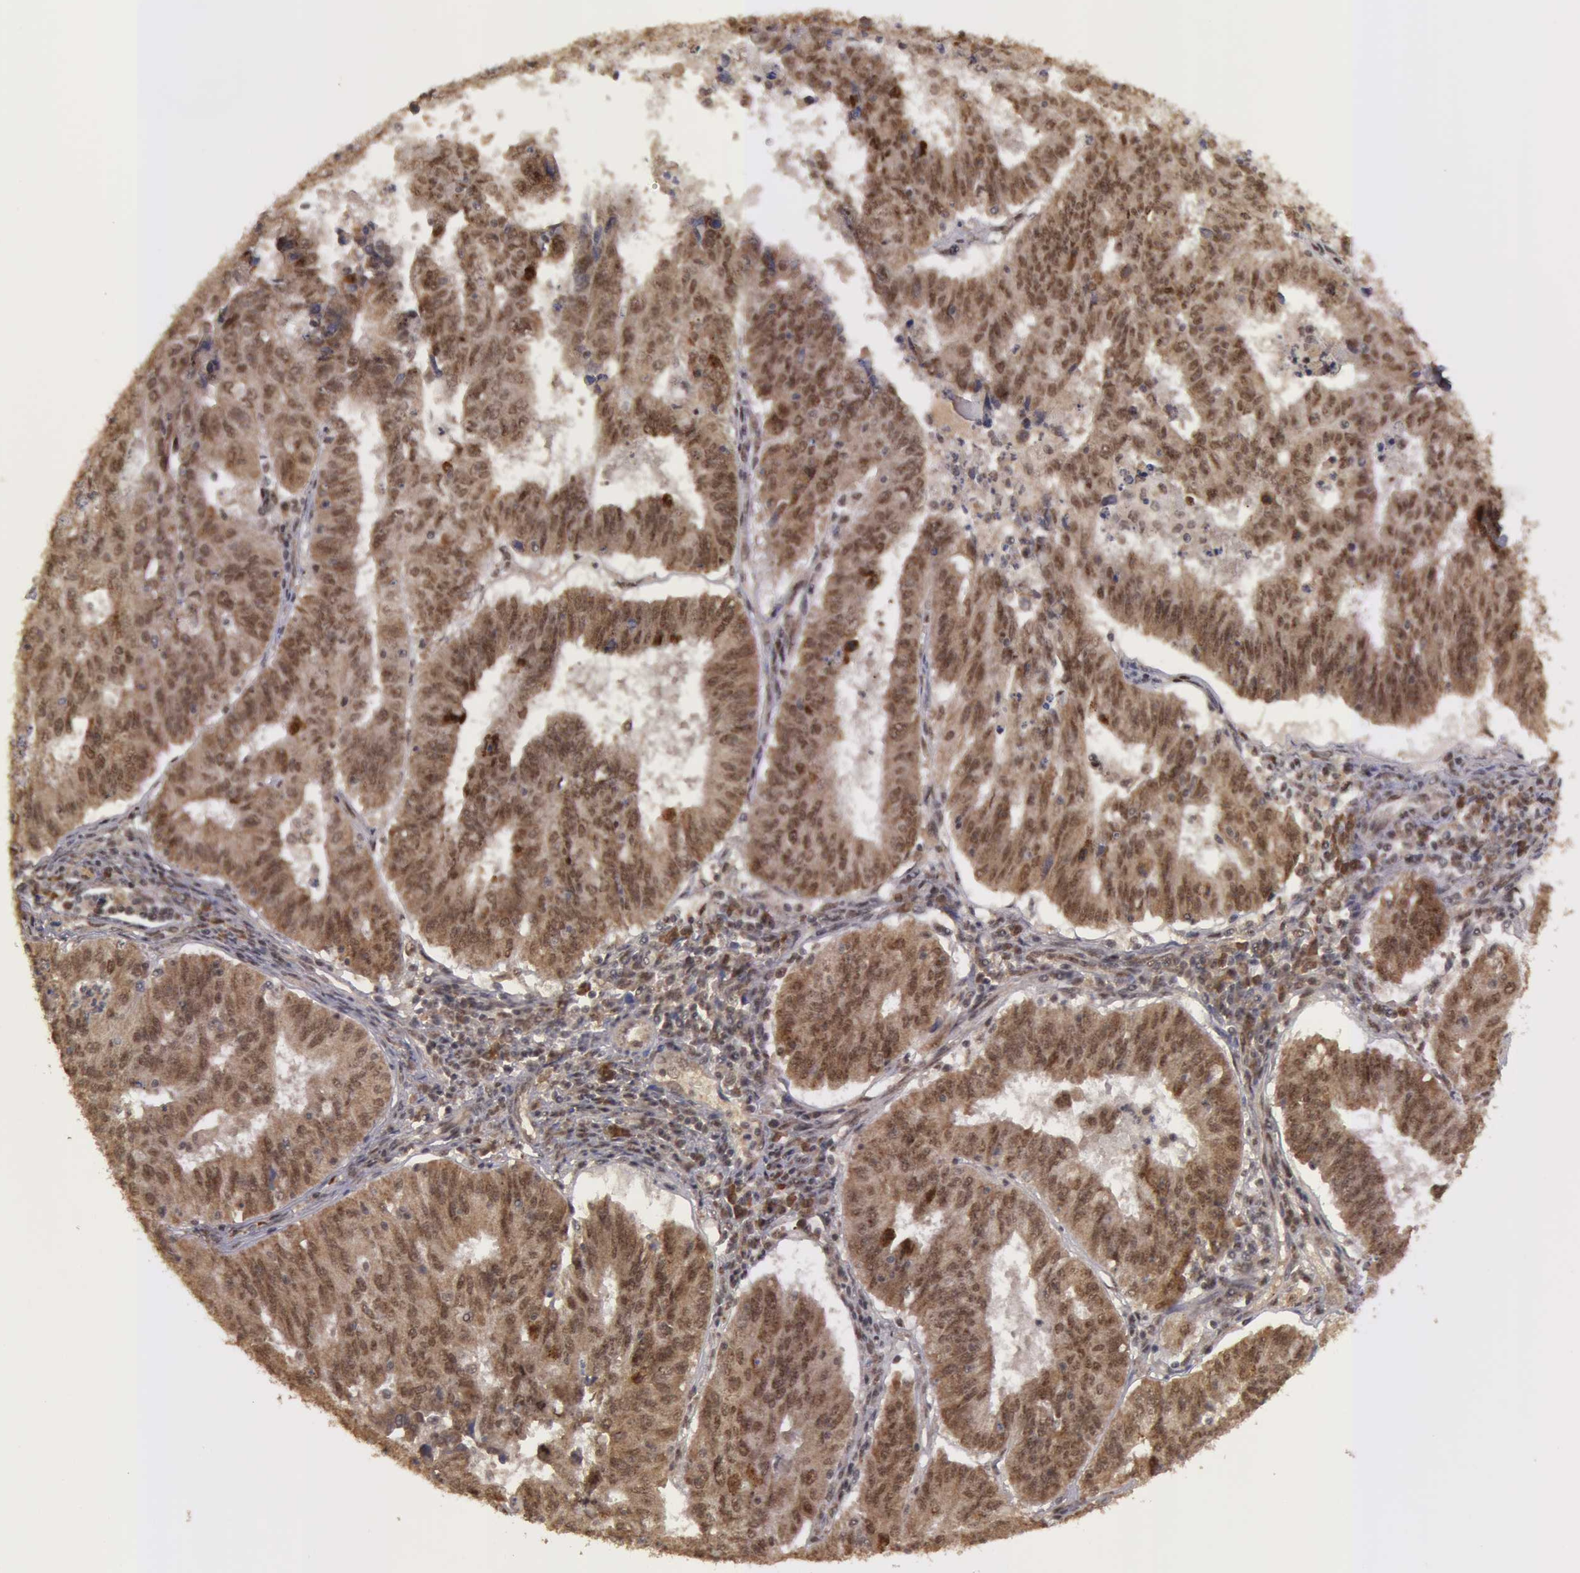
{"staining": {"intensity": "moderate", "quantity": ">75%", "location": "cytoplasmic/membranous"}, "tissue": "endometrial cancer", "cell_type": "Tumor cells", "image_type": "cancer", "snomed": [{"axis": "morphology", "description": "Adenocarcinoma, NOS"}, {"axis": "topography", "description": "Endometrium"}], "caption": "The immunohistochemical stain labels moderate cytoplasmic/membranous positivity in tumor cells of endometrial adenocarcinoma tissue. Nuclei are stained in blue.", "gene": "GLIS1", "patient": {"sex": "female", "age": 42}}